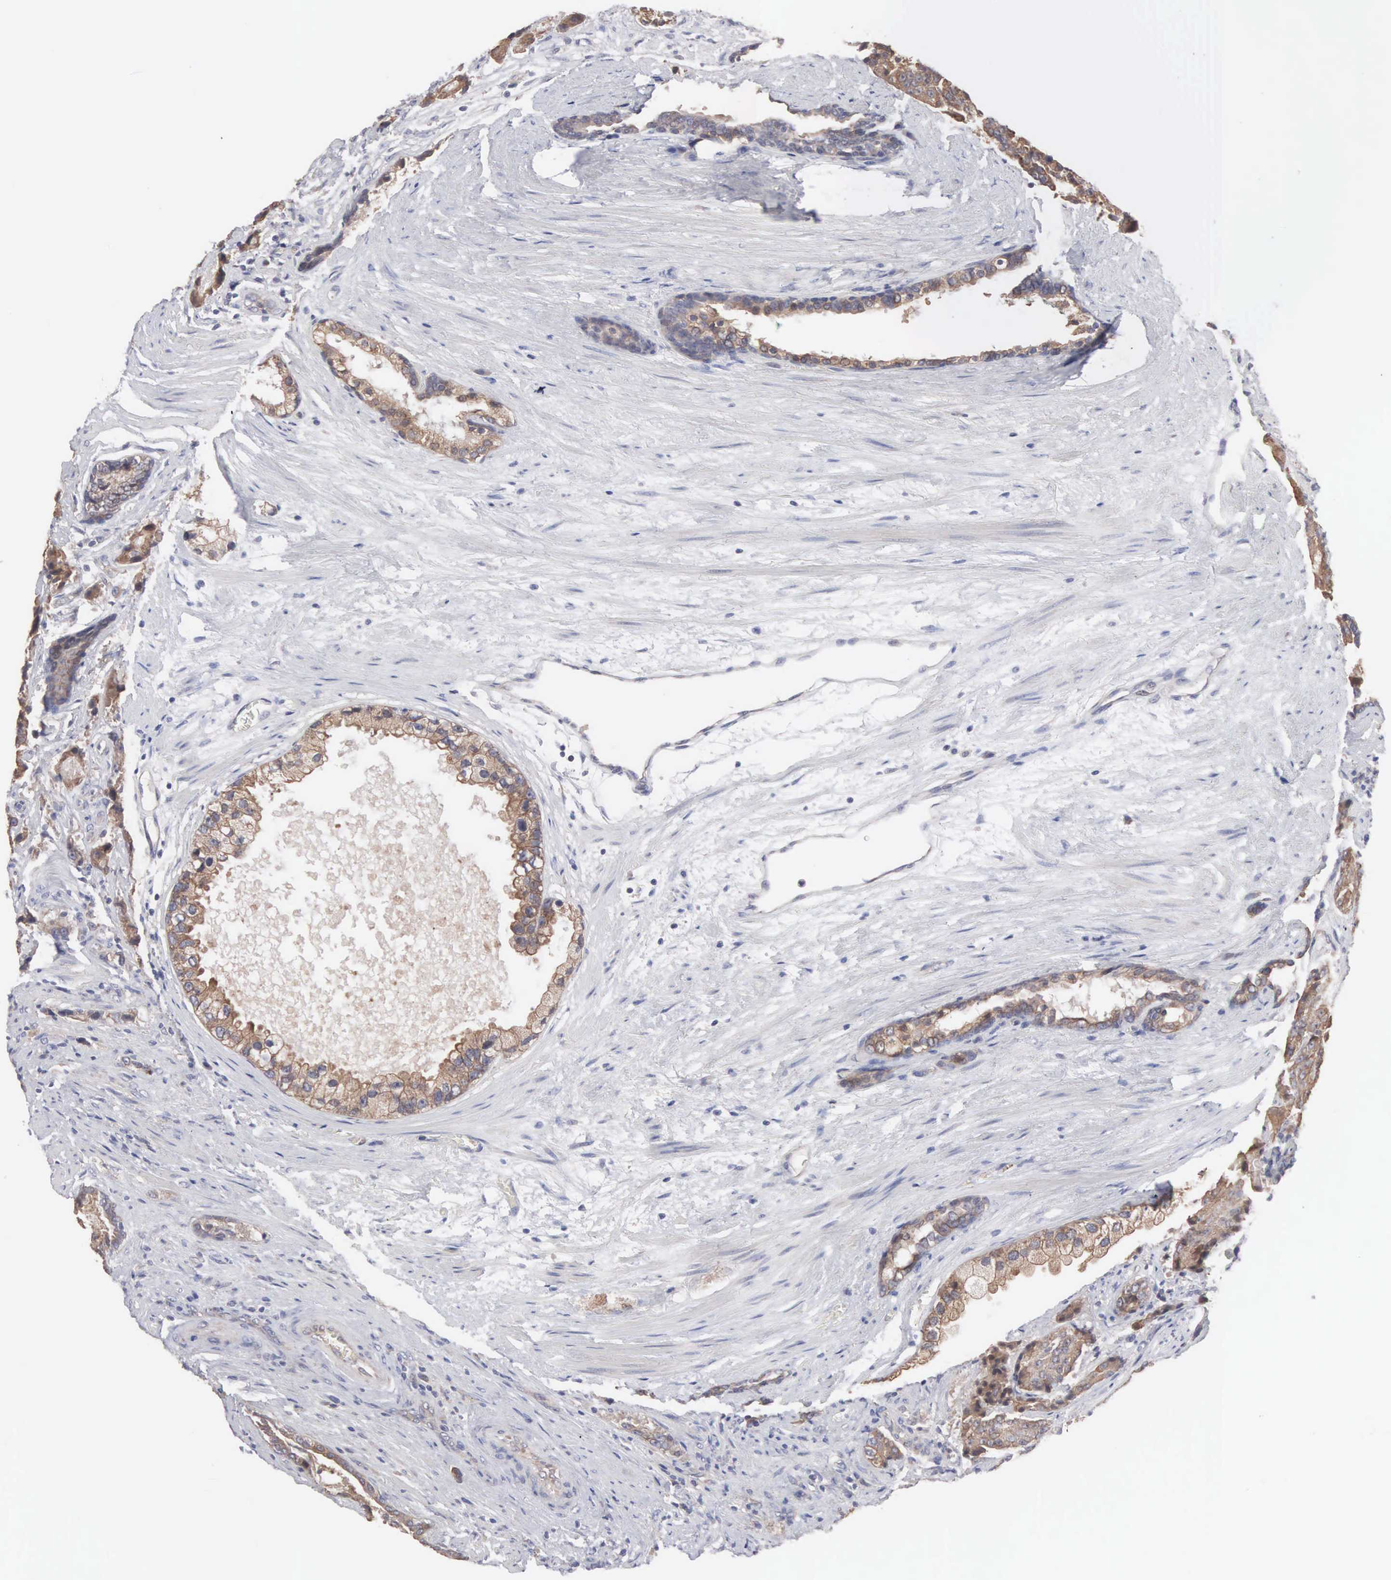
{"staining": {"intensity": "moderate", "quantity": ">75%", "location": "cytoplasmic/membranous"}, "tissue": "prostate cancer", "cell_type": "Tumor cells", "image_type": "cancer", "snomed": [{"axis": "morphology", "description": "Adenocarcinoma, Medium grade"}, {"axis": "topography", "description": "Prostate"}], "caption": "Protein staining of prostate adenocarcinoma (medium-grade) tissue exhibits moderate cytoplasmic/membranous expression in approximately >75% of tumor cells. The protein is stained brown, and the nuclei are stained in blue (DAB IHC with brightfield microscopy, high magnification).", "gene": "INF2", "patient": {"sex": "male", "age": 70}}